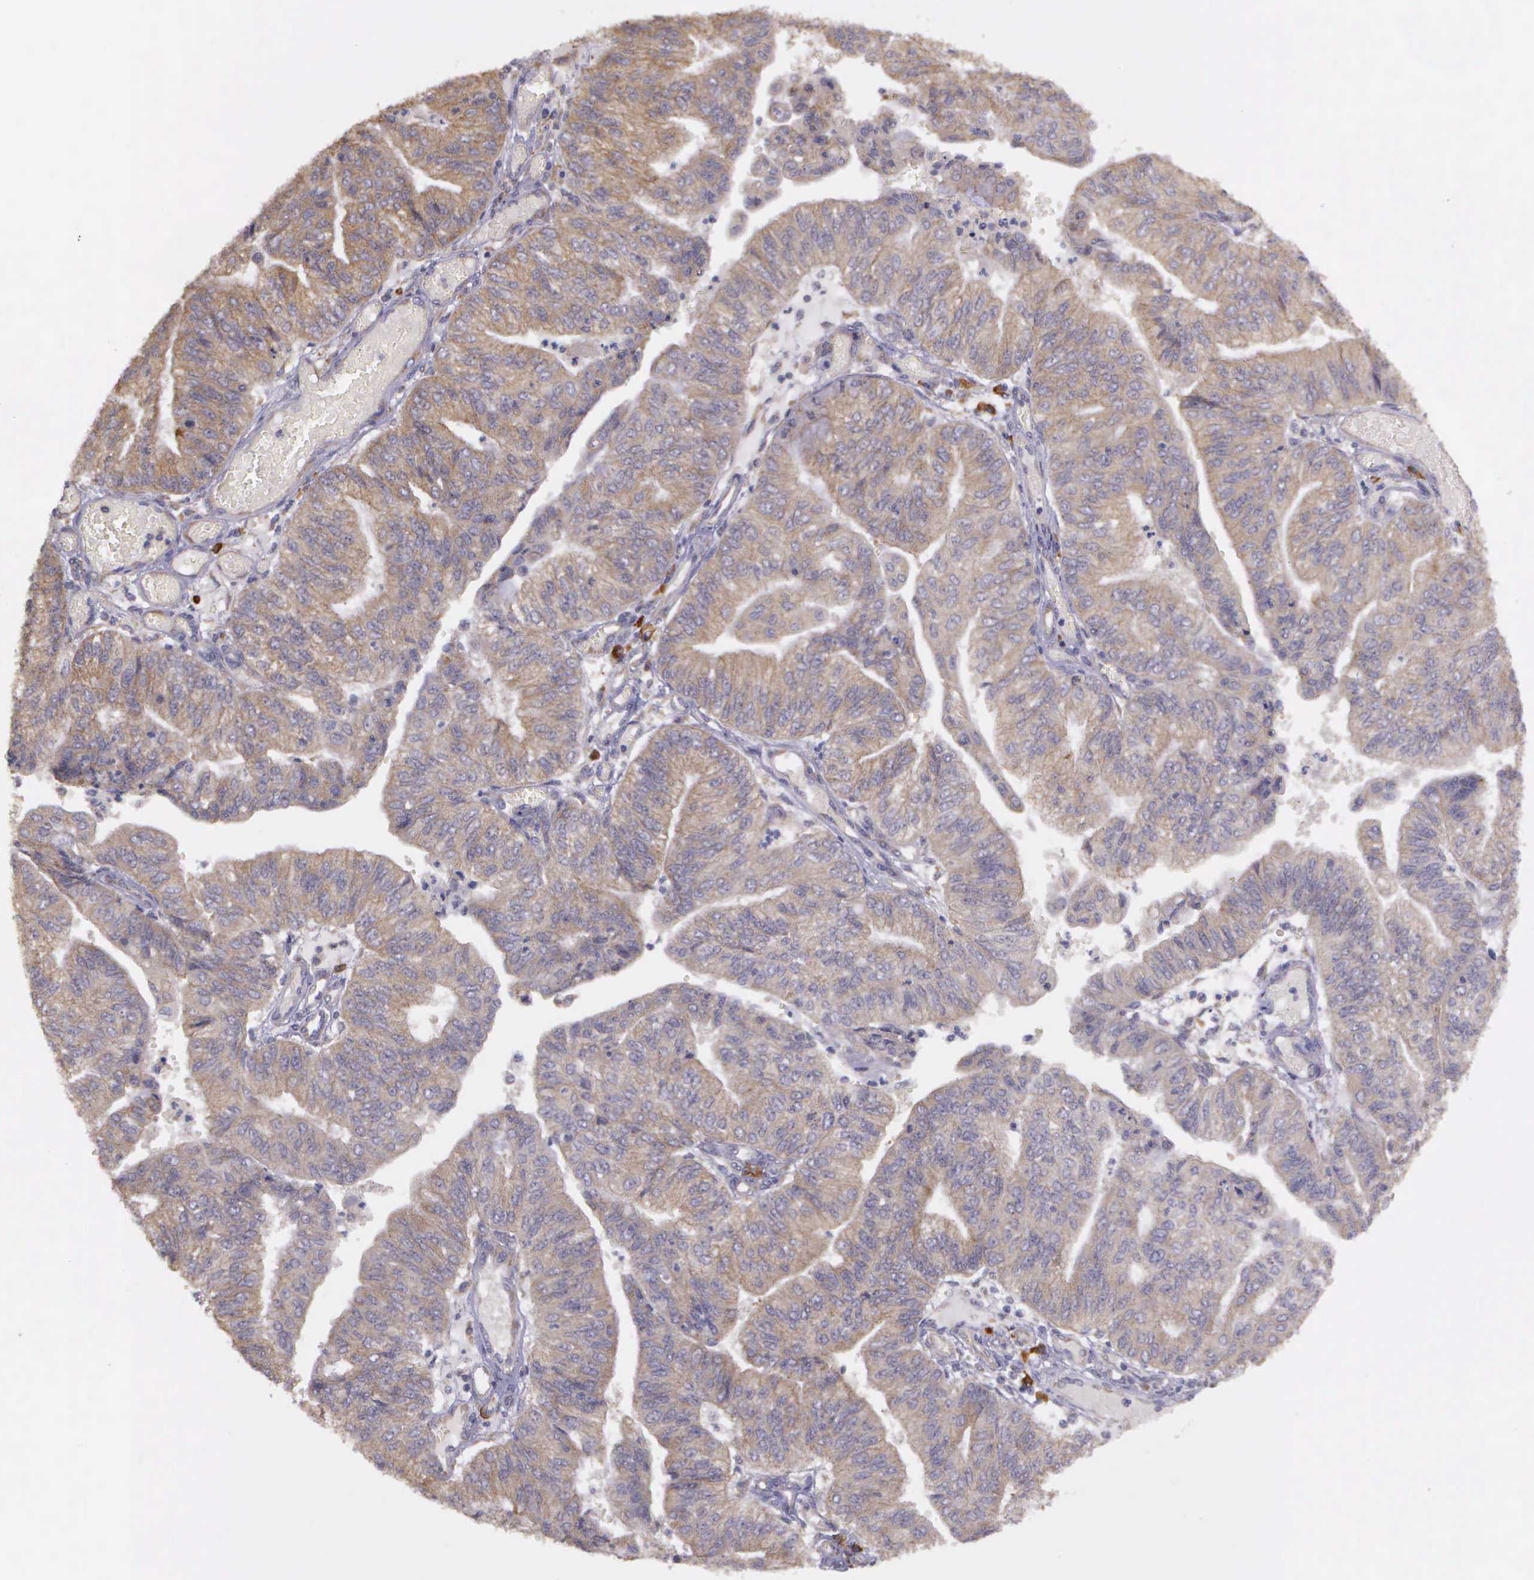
{"staining": {"intensity": "moderate", "quantity": ">75%", "location": "cytoplasmic/membranous"}, "tissue": "endometrial cancer", "cell_type": "Tumor cells", "image_type": "cancer", "snomed": [{"axis": "morphology", "description": "Adenocarcinoma, NOS"}, {"axis": "topography", "description": "Endometrium"}], "caption": "Protein expression analysis of endometrial adenocarcinoma displays moderate cytoplasmic/membranous staining in approximately >75% of tumor cells. The staining was performed using DAB (3,3'-diaminobenzidine) to visualize the protein expression in brown, while the nuclei were stained in blue with hematoxylin (Magnification: 20x).", "gene": "EIF5", "patient": {"sex": "female", "age": 59}}